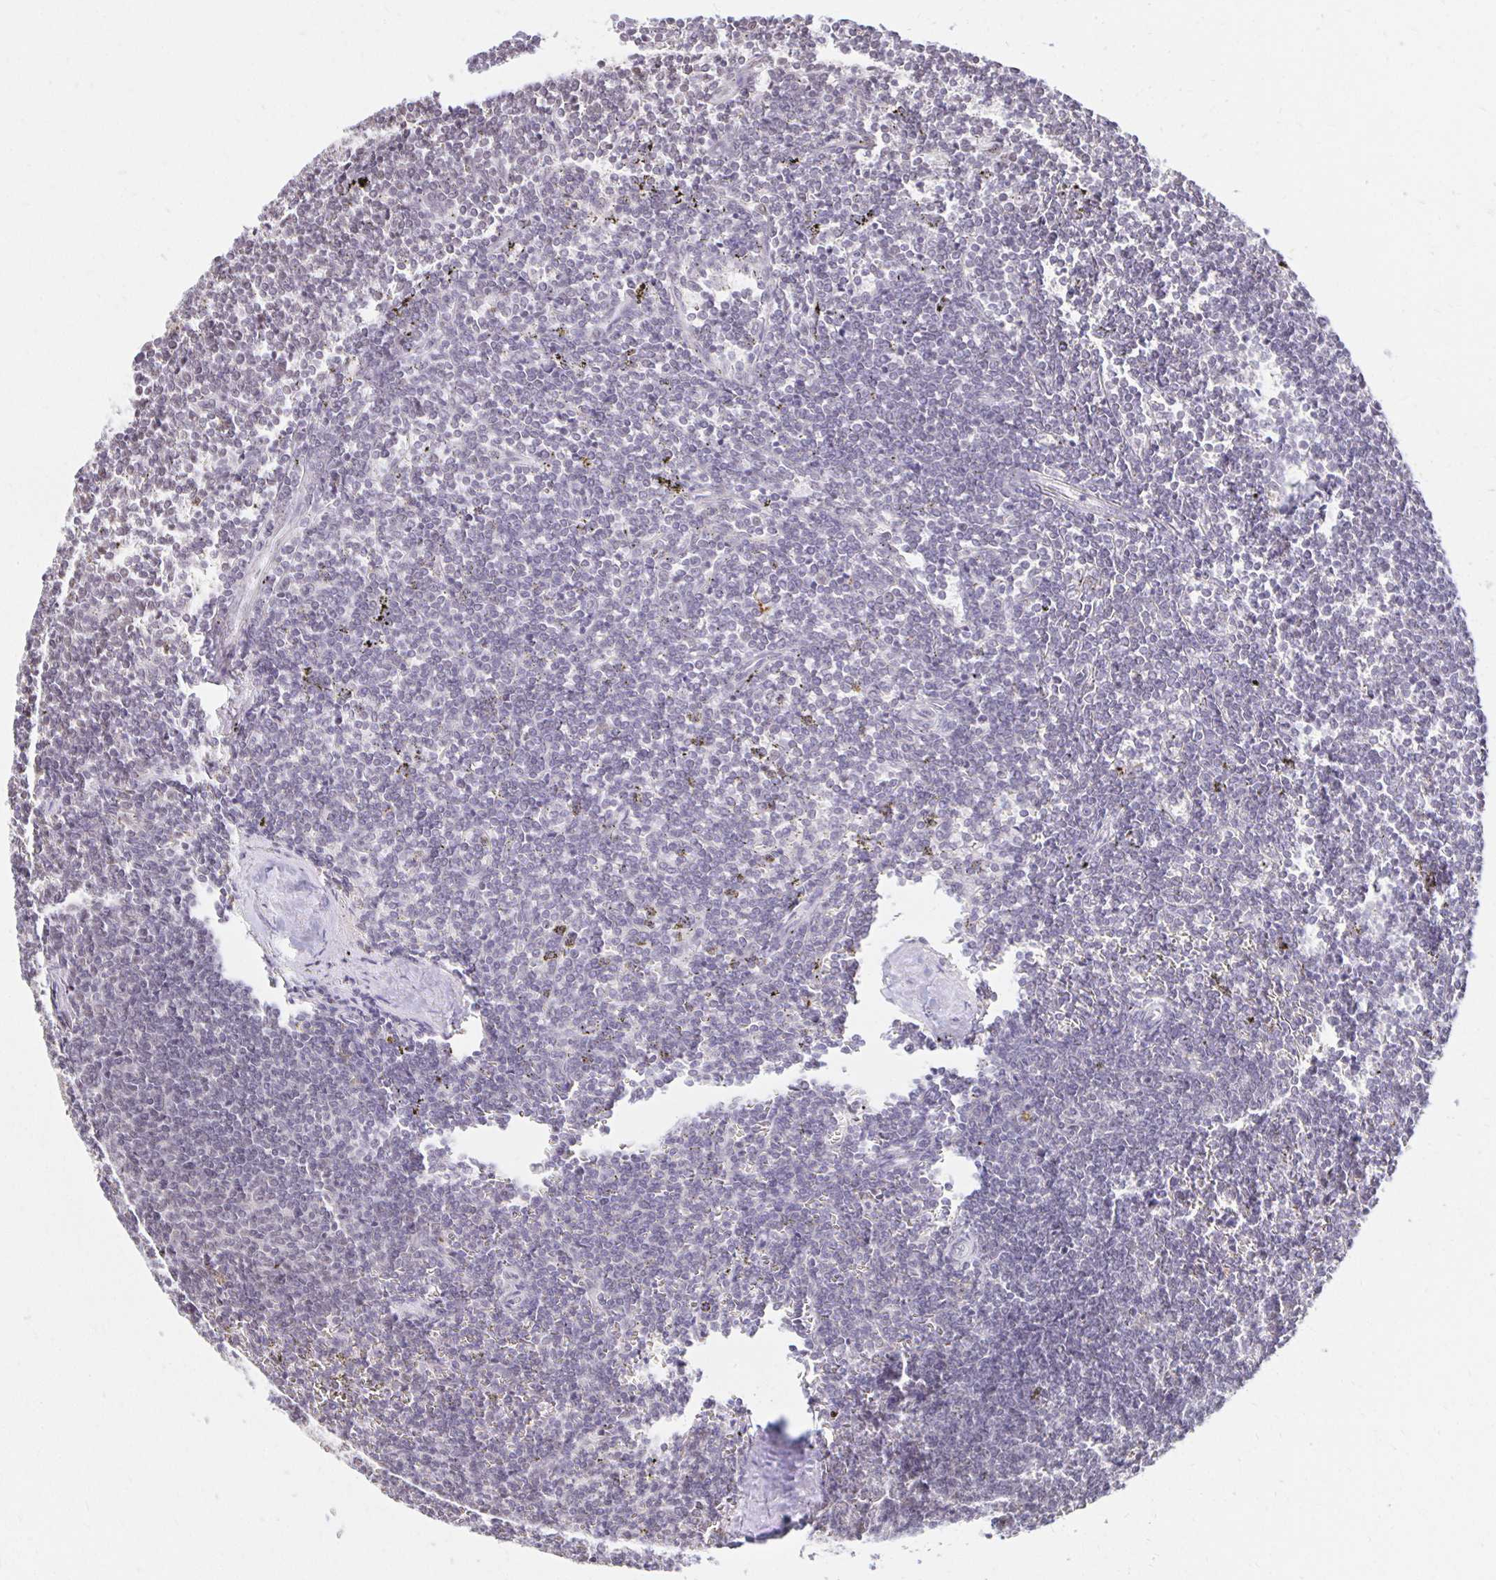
{"staining": {"intensity": "moderate", "quantity": "<25%", "location": "nuclear"}, "tissue": "lymphoma", "cell_type": "Tumor cells", "image_type": "cancer", "snomed": [{"axis": "morphology", "description": "Malignant lymphoma, non-Hodgkin's type, Low grade"}, {"axis": "topography", "description": "Spleen"}], "caption": "Immunohistochemistry of human lymphoma reveals low levels of moderate nuclear positivity in approximately <25% of tumor cells.", "gene": "ZNF579", "patient": {"sex": "male", "age": 78}}